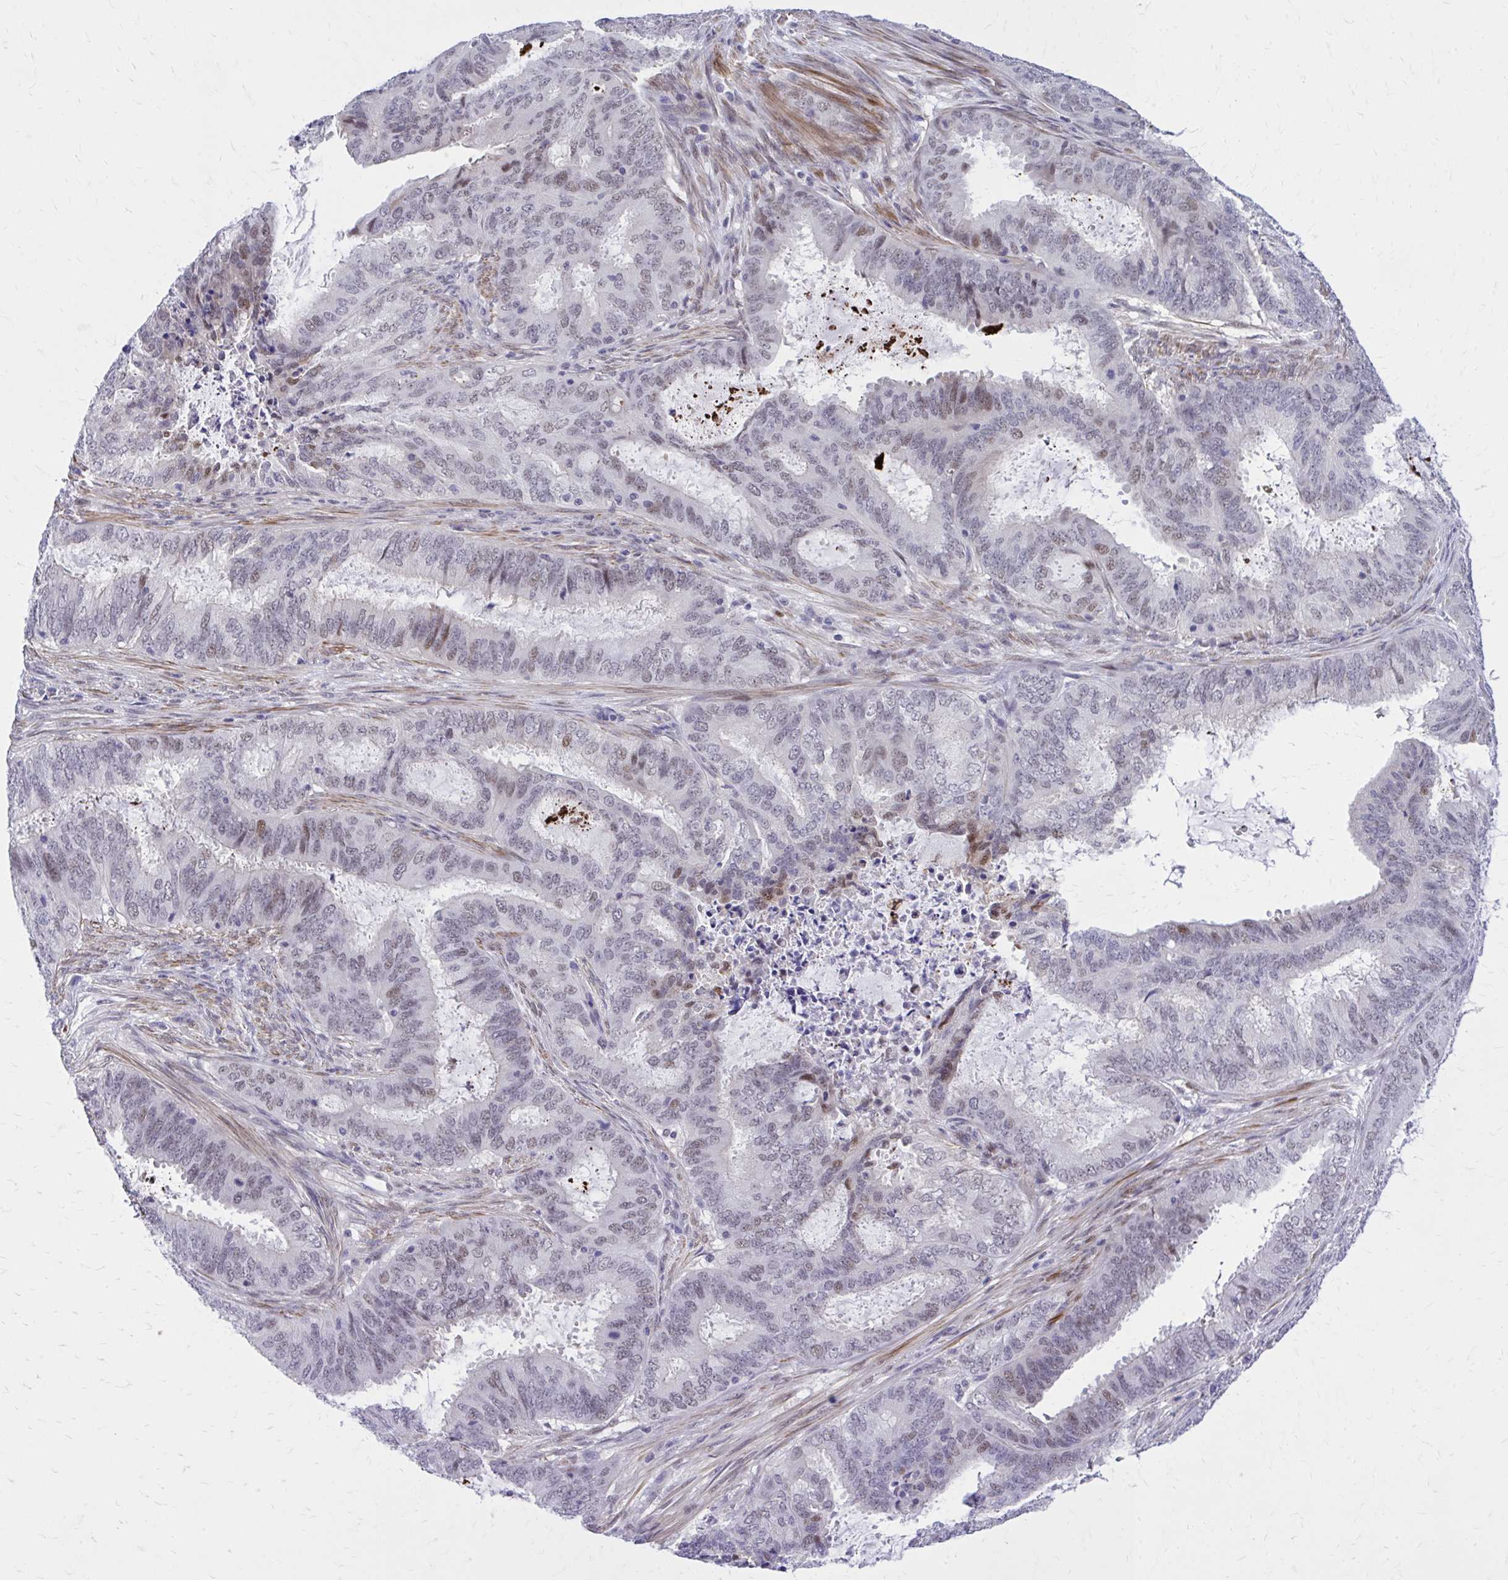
{"staining": {"intensity": "weak", "quantity": "25%-75%", "location": "nuclear"}, "tissue": "endometrial cancer", "cell_type": "Tumor cells", "image_type": "cancer", "snomed": [{"axis": "morphology", "description": "Adenocarcinoma, NOS"}, {"axis": "topography", "description": "Endometrium"}], "caption": "Adenocarcinoma (endometrial) stained with a protein marker shows weak staining in tumor cells.", "gene": "ZBTB25", "patient": {"sex": "female", "age": 51}}